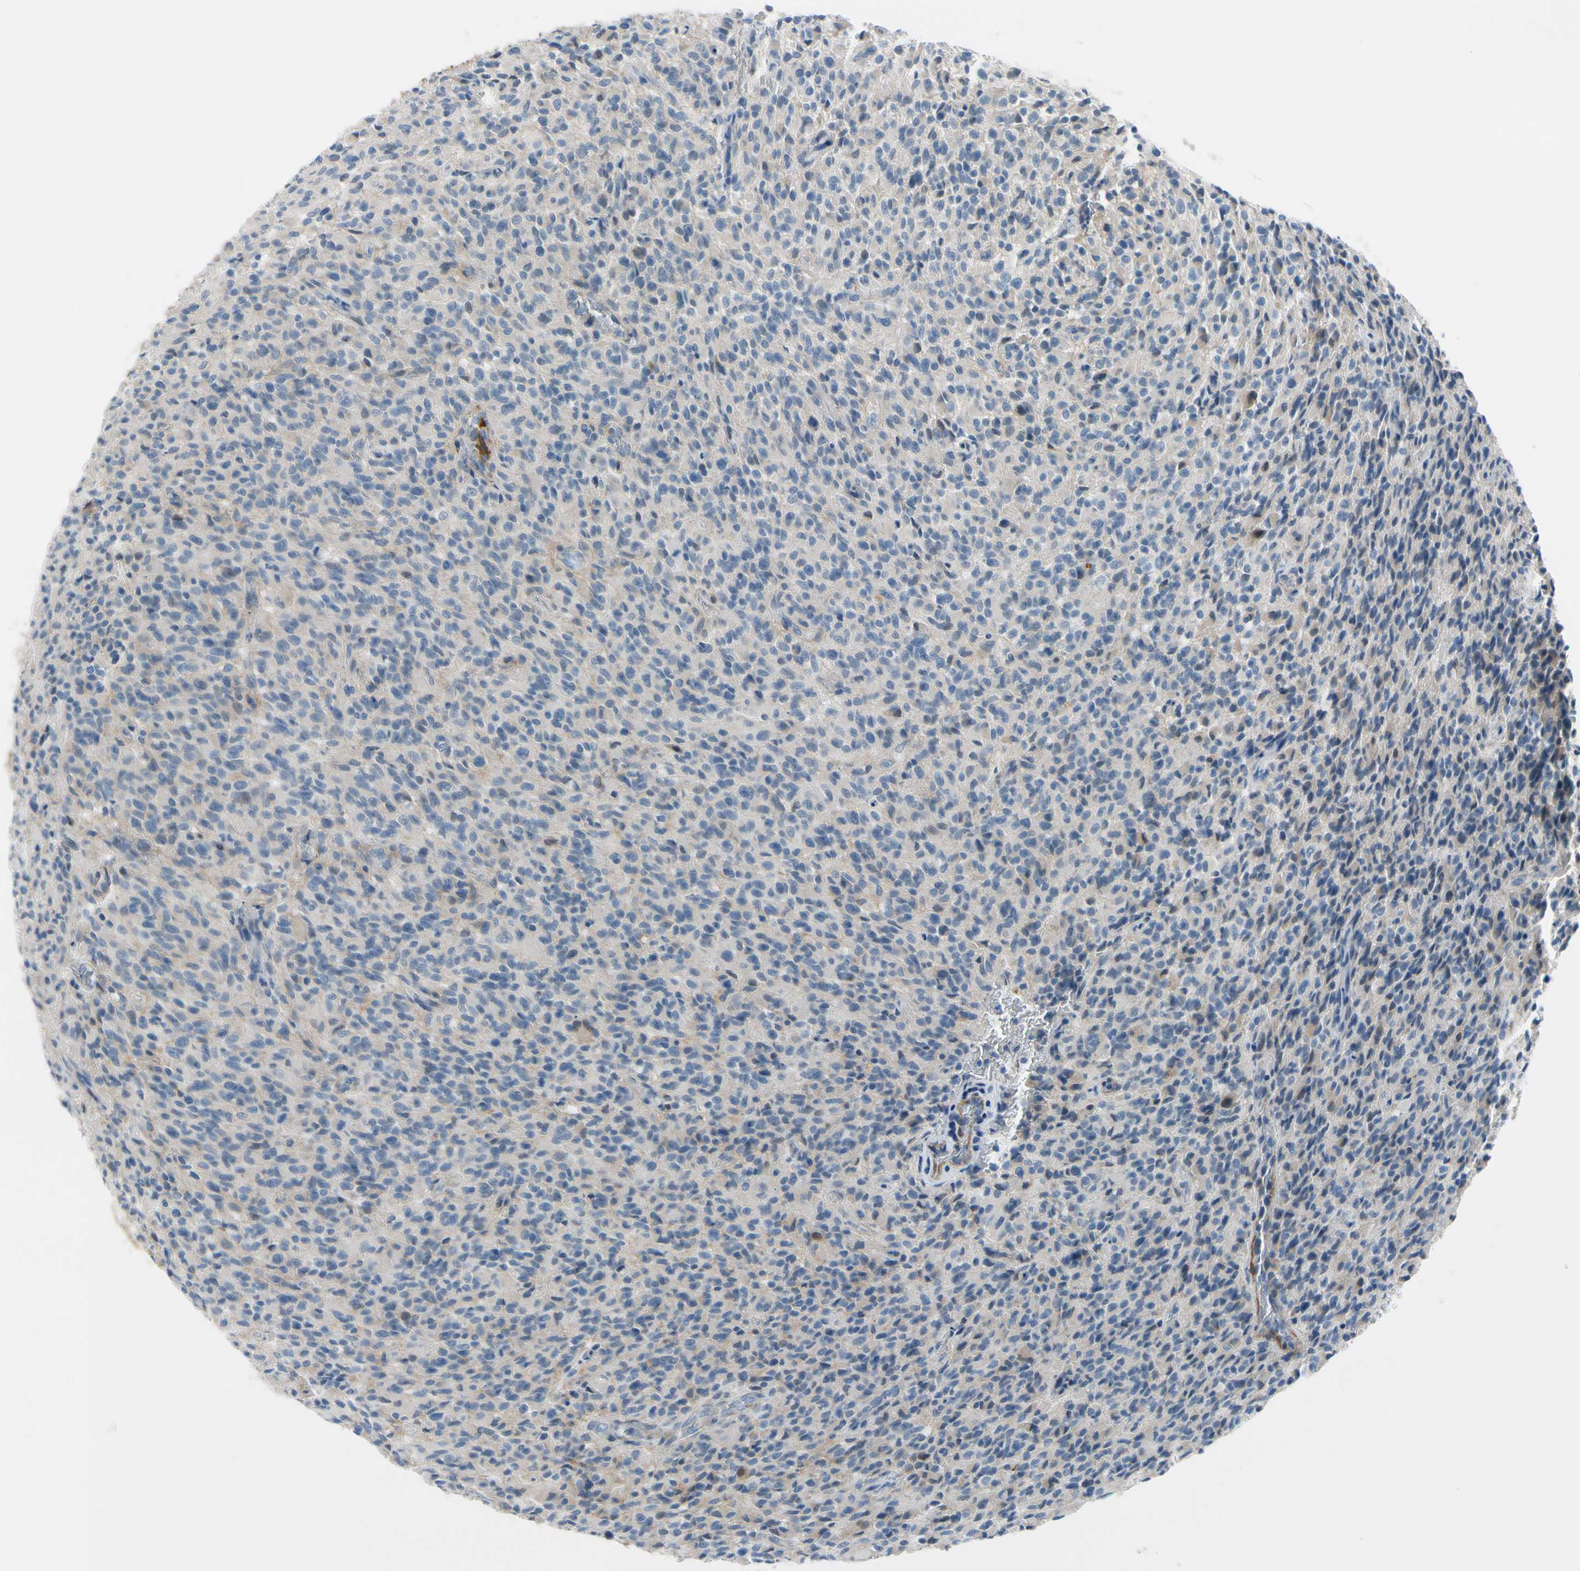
{"staining": {"intensity": "weak", "quantity": "<25%", "location": "cytoplasmic/membranous"}, "tissue": "glioma", "cell_type": "Tumor cells", "image_type": "cancer", "snomed": [{"axis": "morphology", "description": "Glioma, malignant, High grade"}, {"axis": "topography", "description": "Brain"}], "caption": "This is an immunohistochemistry (IHC) photomicrograph of glioma. There is no expression in tumor cells.", "gene": "FCER2", "patient": {"sex": "male", "age": 71}}